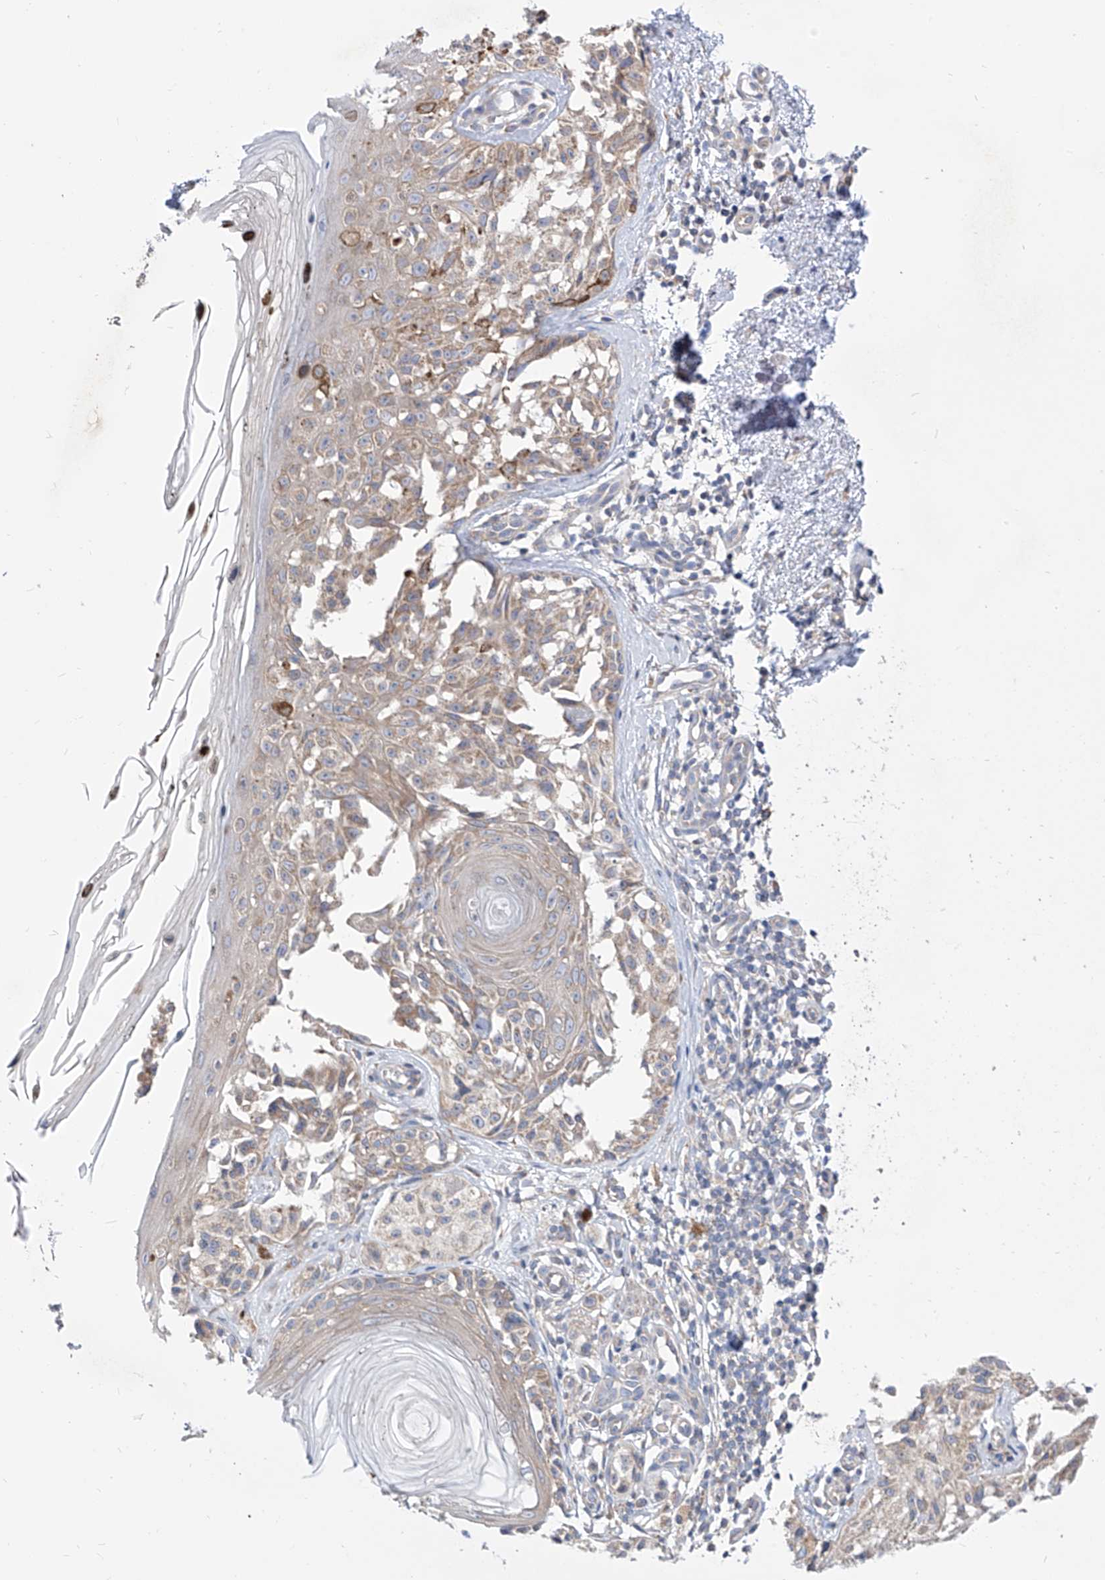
{"staining": {"intensity": "weak", "quantity": "<25%", "location": "cytoplasmic/membranous"}, "tissue": "melanoma", "cell_type": "Tumor cells", "image_type": "cancer", "snomed": [{"axis": "morphology", "description": "Malignant melanoma, NOS"}, {"axis": "topography", "description": "Skin"}], "caption": "This is an immunohistochemistry photomicrograph of malignant melanoma. There is no expression in tumor cells.", "gene": "UFL1", "patient": {"sex": "female", "age": 50}}